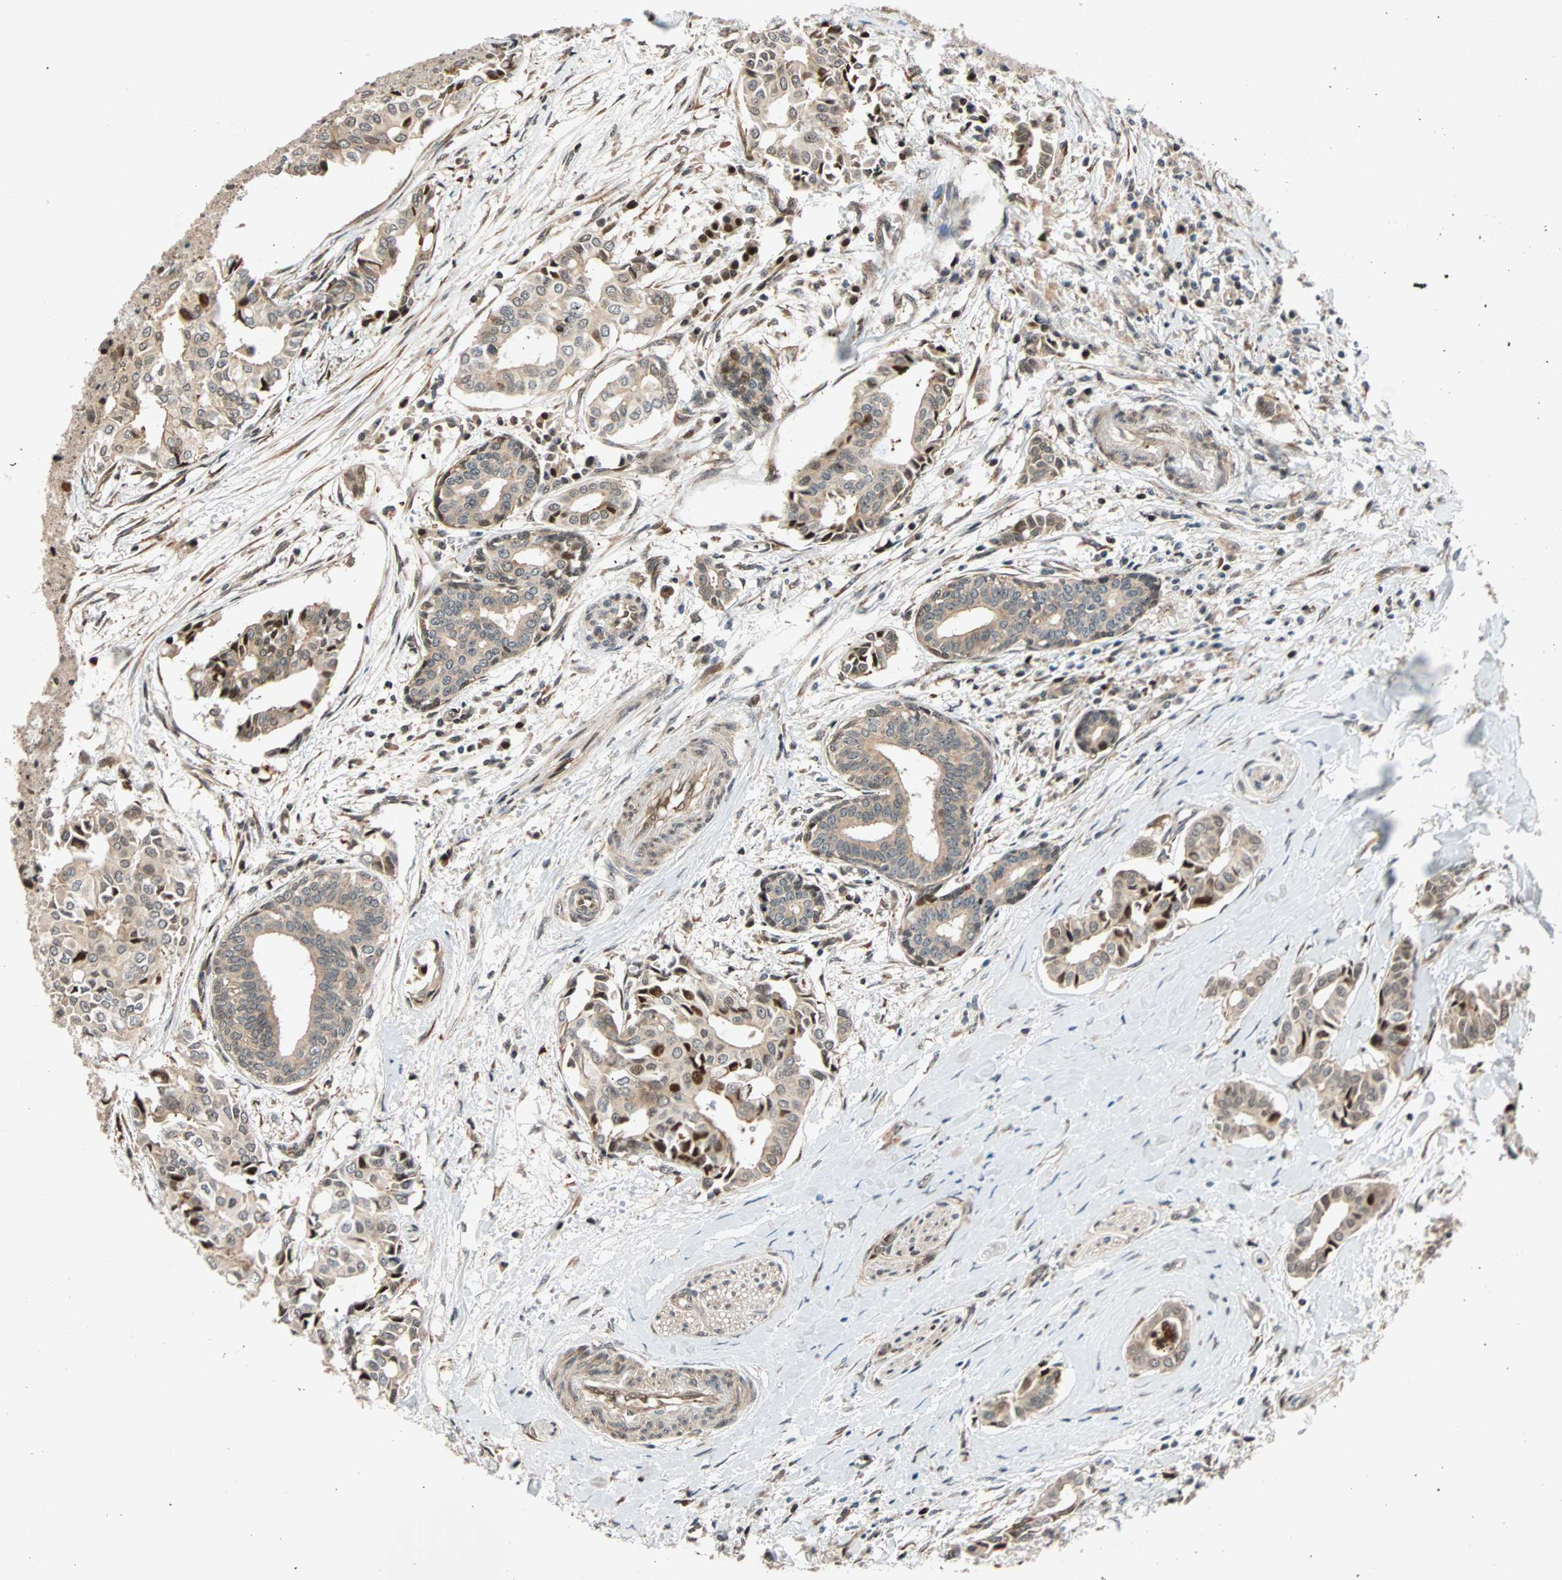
{"staining": {"intensity": "moderate", "quantity": ">75%", "location": "cytoplasmic/membranous,nuclear"}, "tissue": "head and neck cancer", "cell_type": "Tumor cells", "image_type": "cancer", "snomed": [{"axis": "morphology", "description": "Adenocarcinoma, NOS"}, {"axis": "topography", "description": "Salivary gland"}, {"axis": "topography", "description": "Head-Neck"}], "caption": "Head and neck cancer stained for a protein demonstrates moderate cytoplasmic/membranous and nuclear positivity in tumor cells.", "gene": "HECW1", "patient": {"sex": "female", "age": 59}}